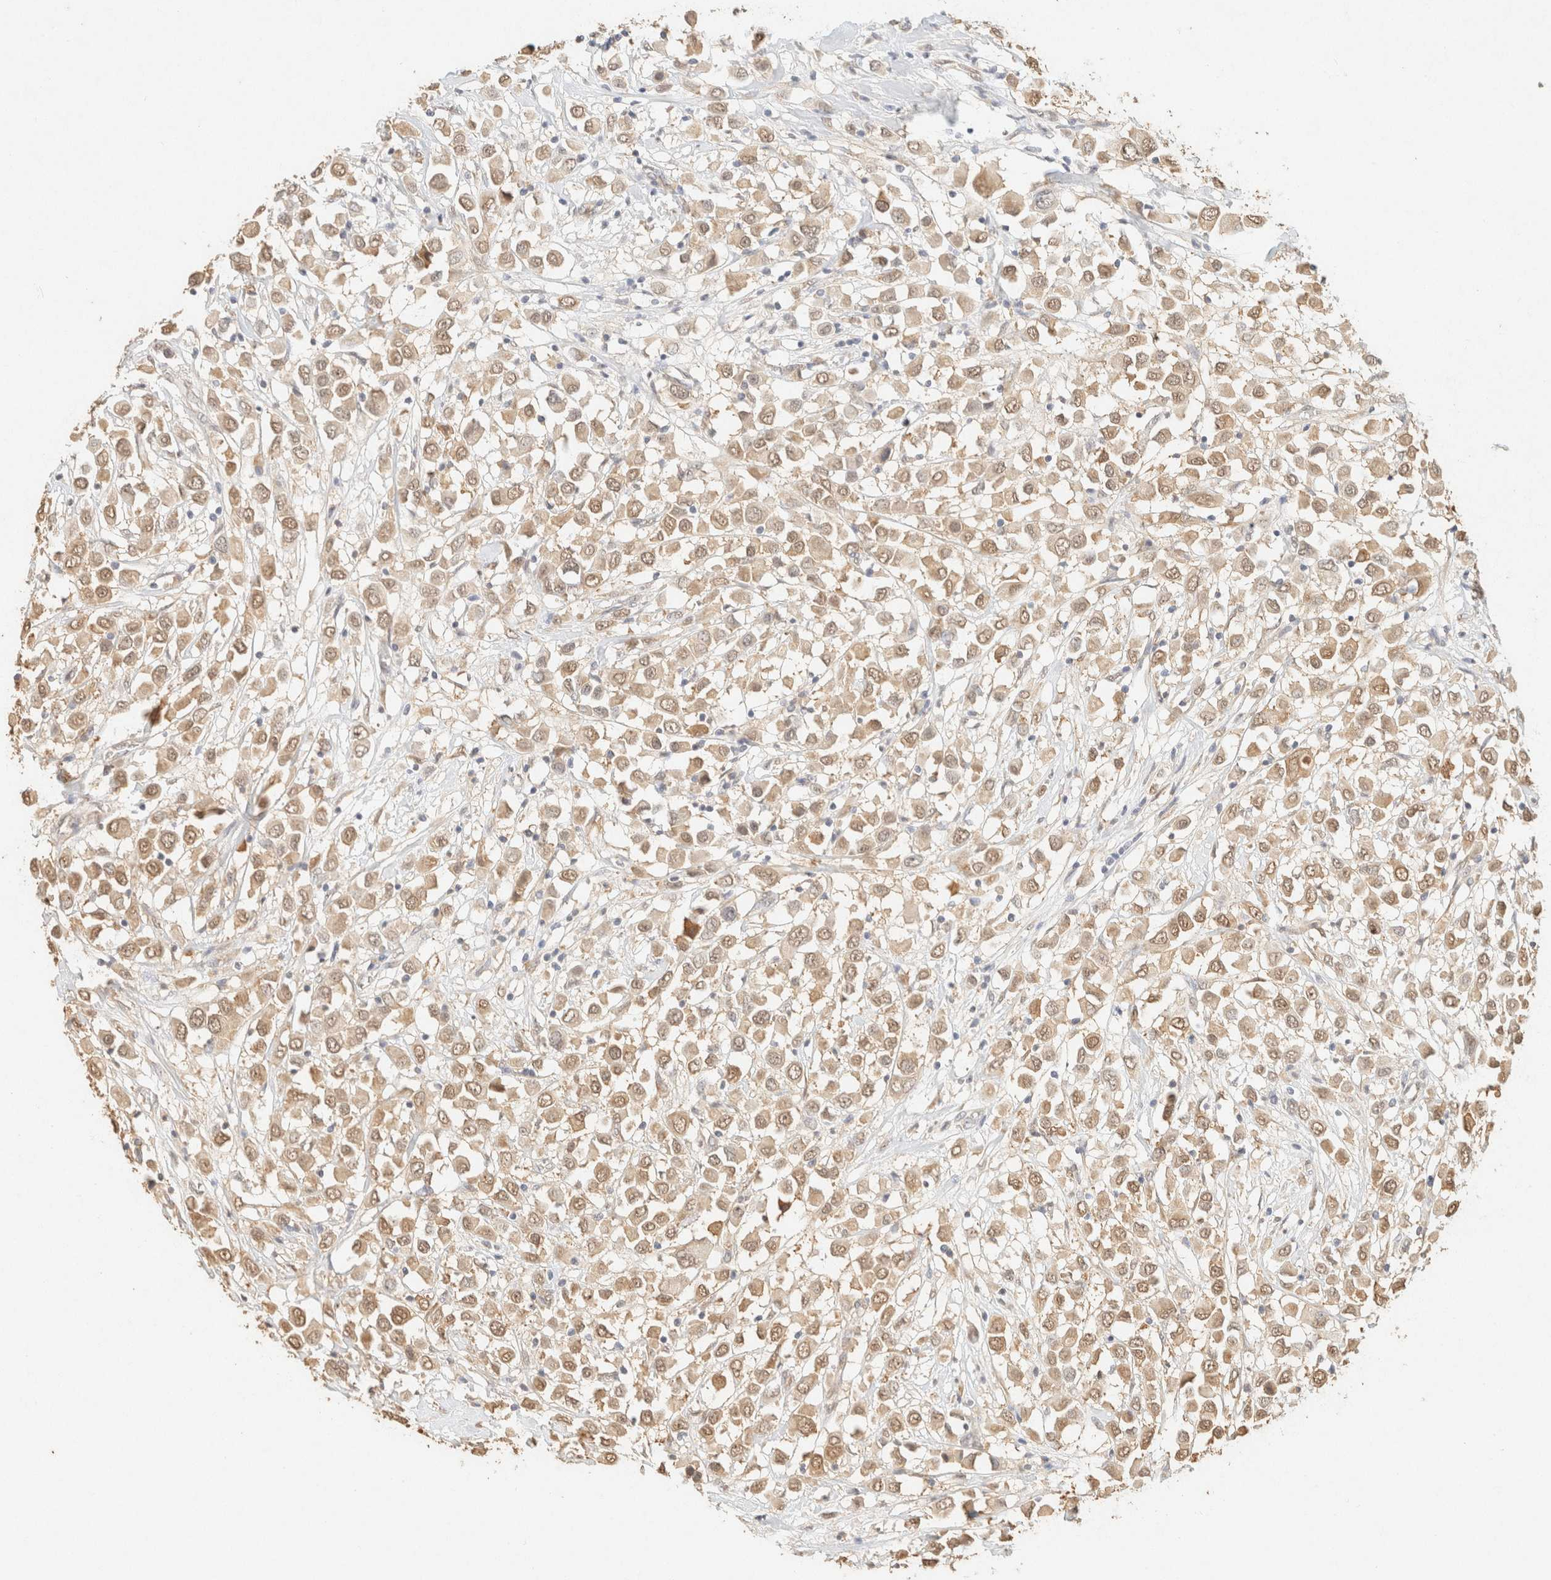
{"staining": {"intensity": "weak", "quantity": ">75%", "location": "cytoplasmic/membranous,nuclear"}, "tissue": "breast cancer", "cell_type": "Tumor cells", "image_type": "cancer", "snomed": [{"axis": "morphology", "description": "Duct carcinoma"}, {"axis": "topography", "description": "Breast"}], "caption": "Intraductal carcinoma (breast) tissue shows weak cytoplasmic/membranous and nuclear positivity in about >75% of tumor cells The protein of interest is stained brown, and the nuclei are stained in blue (DAB (3,3'-diaminobenzidine) IHC with brightfield microscopy, high magnification).", "gene": "S100A13", "patient": {"sex": "female", "age": 61}}